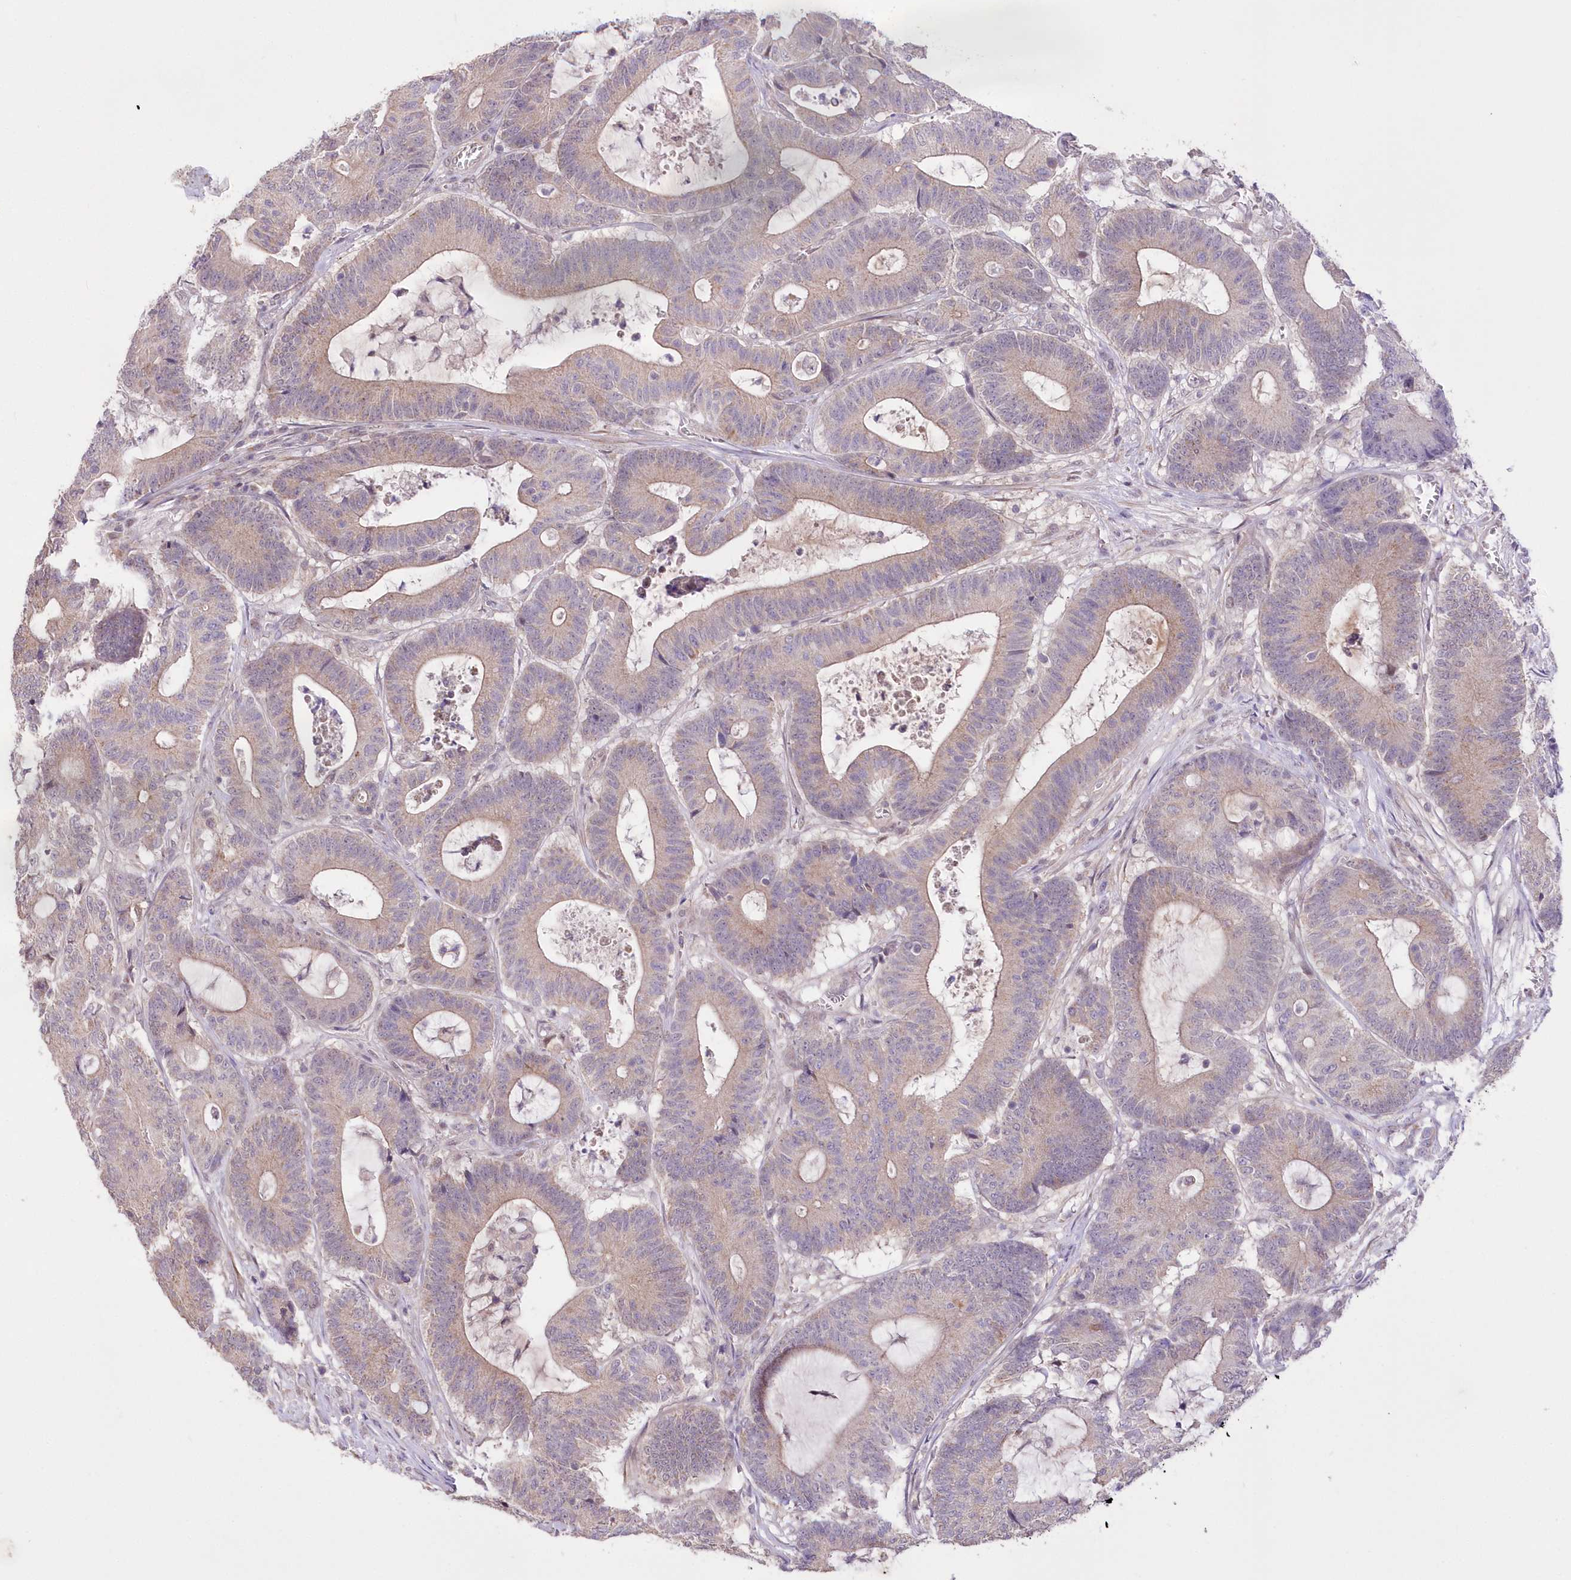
{"staining": {"intensity": "weak", "quantity": "25%-75%", "location": "cytoplasmic/membranous"}, "tissue": "colorectal cancer", "cell_type": "Tumor cells", "image_type": "cancer", "snomed": [{"axis": "morphology", "description": "Adenocarcinoma, NOS"}, {"axis": "topography", "description": "Colon"}], "caption": "Adenocarcinoma (colorectal) stained with a protein marker demonstrates weak staining in tumor cells.", "gene": "FAM241B", "patient": {"sex": "female", "age": 84}}